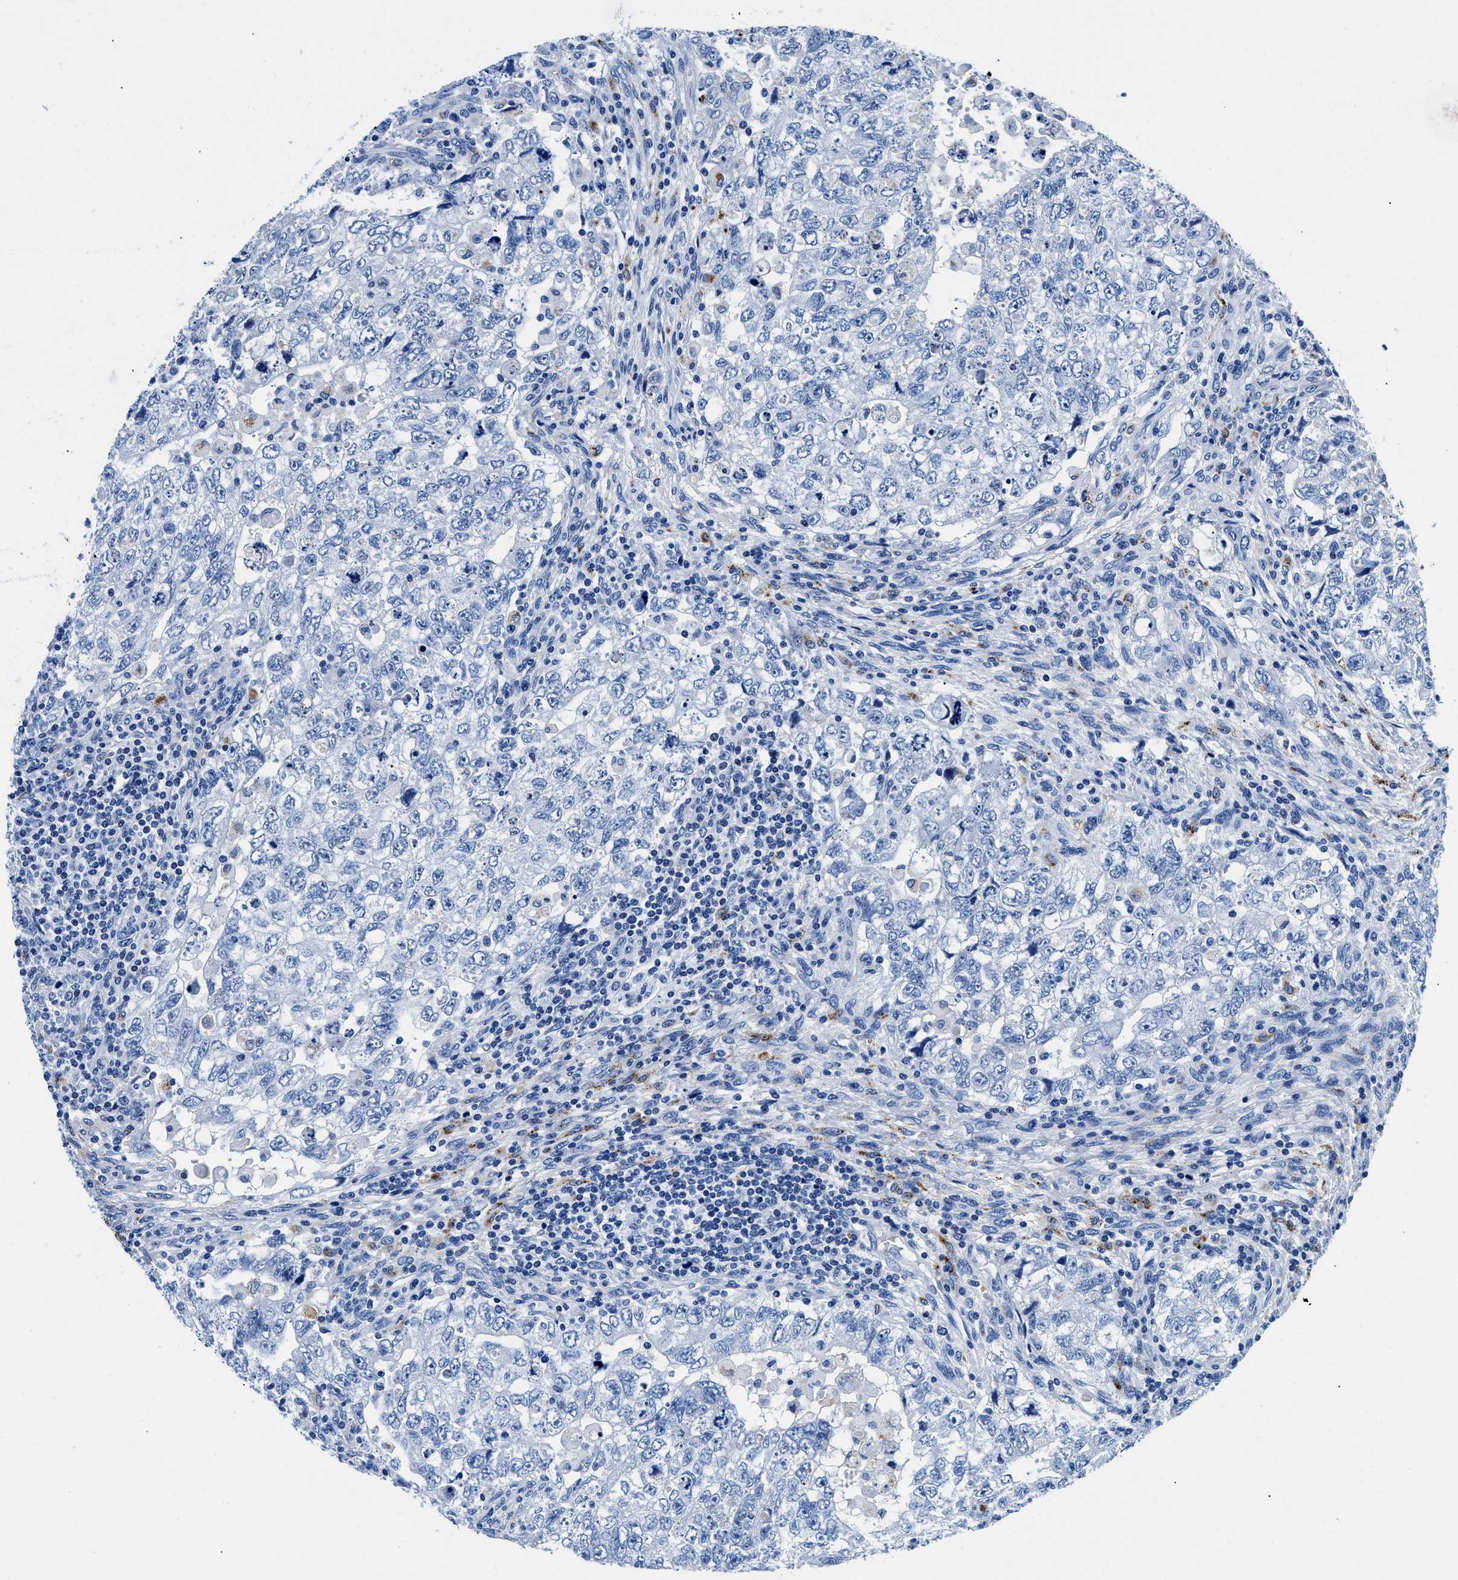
{"staining": {"intensity": "negative", "quantity": "none", "location": "none"}, "tissue": "testis cancer", "cell_type": "Tumor cells", "image_type": "cancer", "snomed": [{"axis": "morphology", "description": "Carcinoma, Embryonal, NOS"}, {"axis": "topography", "description": "Testis"}], "caption": "IHC of human testis embryonal carcinoma demonstrates no staining in tumor cells.", "gene": "OR14K1", "patient": {"sex": "male", "age": 36}}